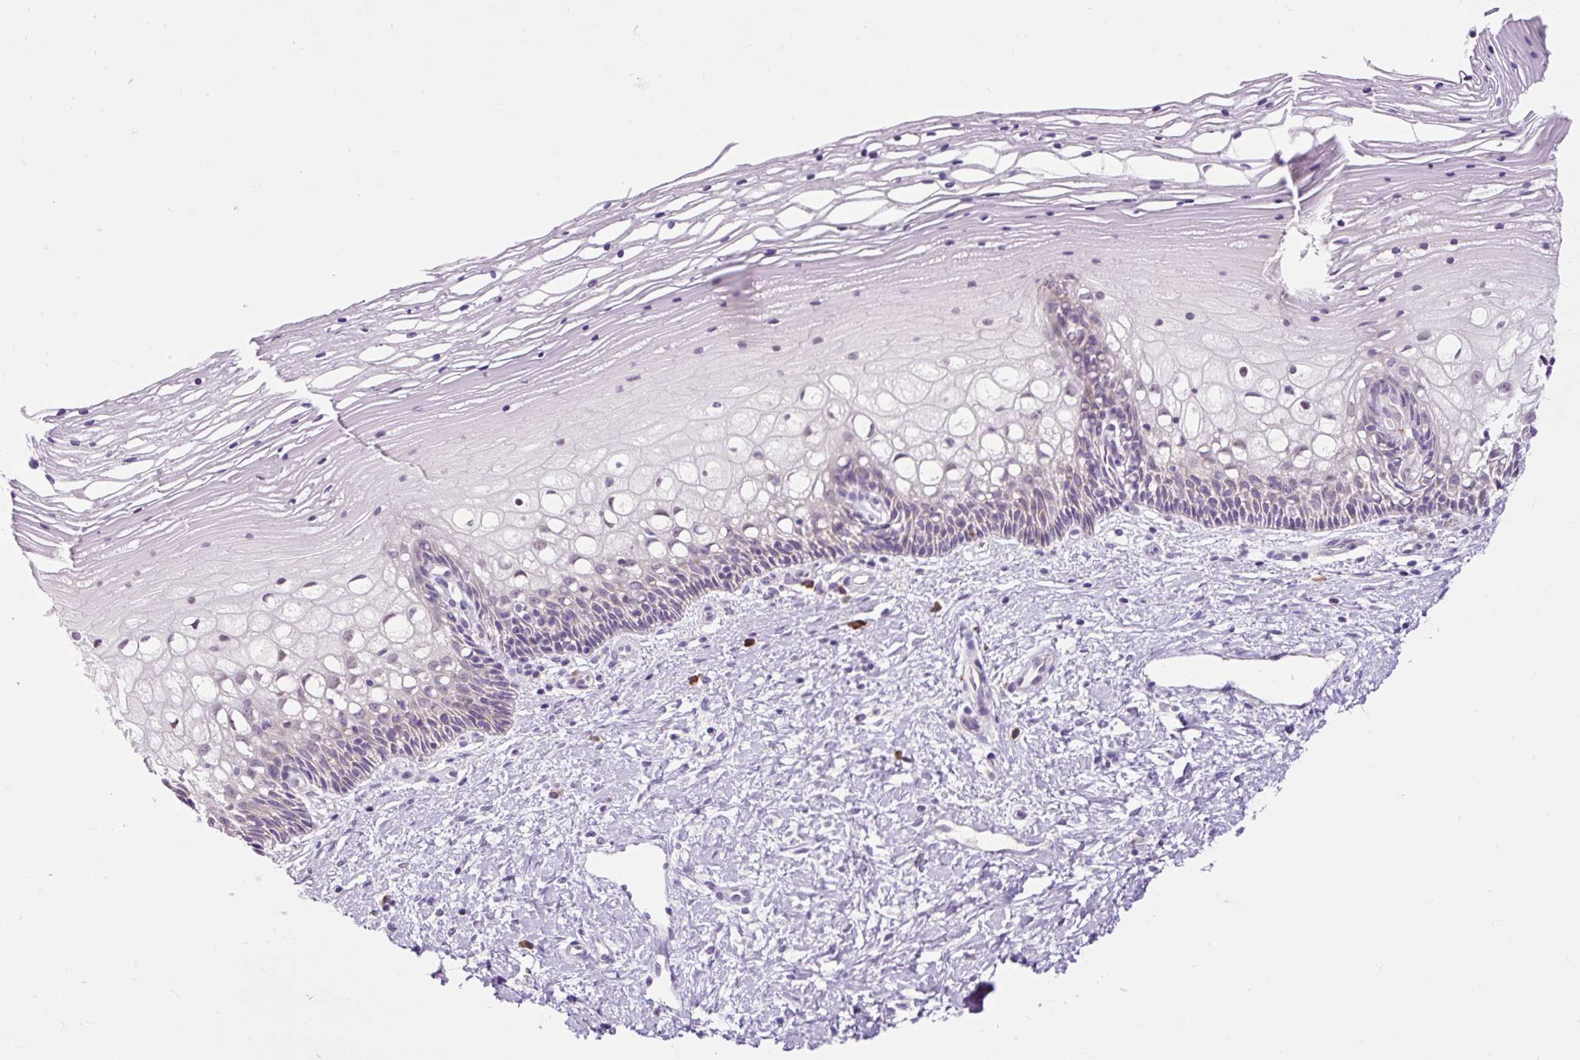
{"staining": {"intensity": "moderate", "quantity": "25%-75%", "location": "cytoplasmic/membranous"}, "tissue": "cervix", "cell_type": "Glandular cells", "image_type": "normal", "snomed": [{"axis": "morphology", "description": "Normal tissue, NOS"}, {"axis": "topography", "description": "Cervix"}], "caption": "Cervix stained for a protein demonstrates moderate cytoplasmic/membranous positivity in glandular cells. Using DAB (brown) and hematoxylin (blue) stains, captured at high magnification using brightfield microscopy.", "gene": "FMC1", "patient": {"sex": "female", "age": 36}}